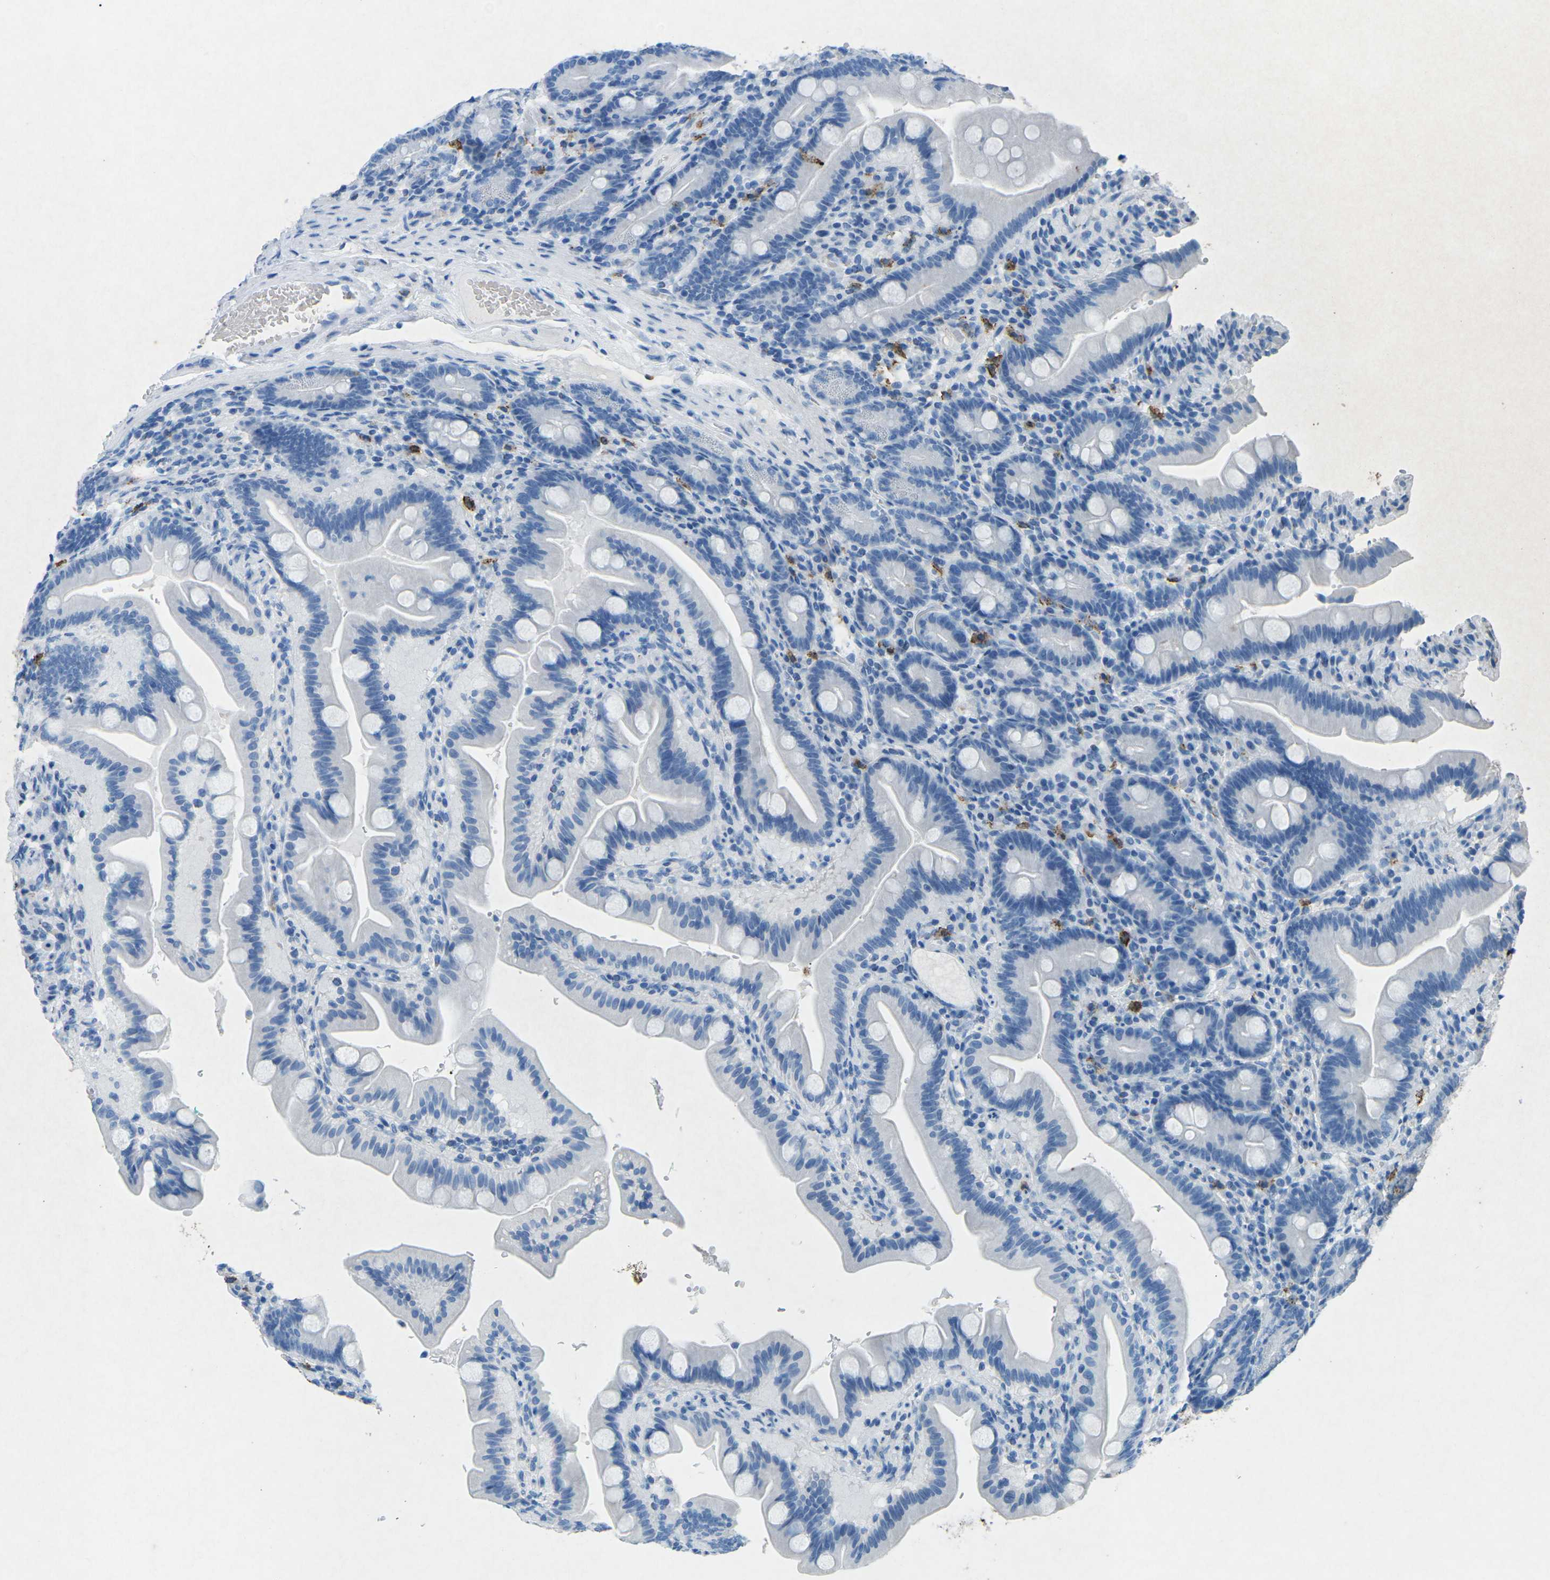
{"staining": {"intensity": "negative", "quantity": "none", "location": "none"}, "tissue": "duodenum", "cell_type": "Glandular cells", "image_type": "normal", "snomed": [{"axis": "morphology", "description": "Normal tissue, NOS"}, {"axis": "topography", "description": "Duodenum"}], "caption": "DAB (3,3'-diaminobenzidine) immunohistochemical staining of benign human duodenum displays no significant staining in glandular cells.", "gene": "CTAGE1", "patient": {"sex": "male", "age": 54}}